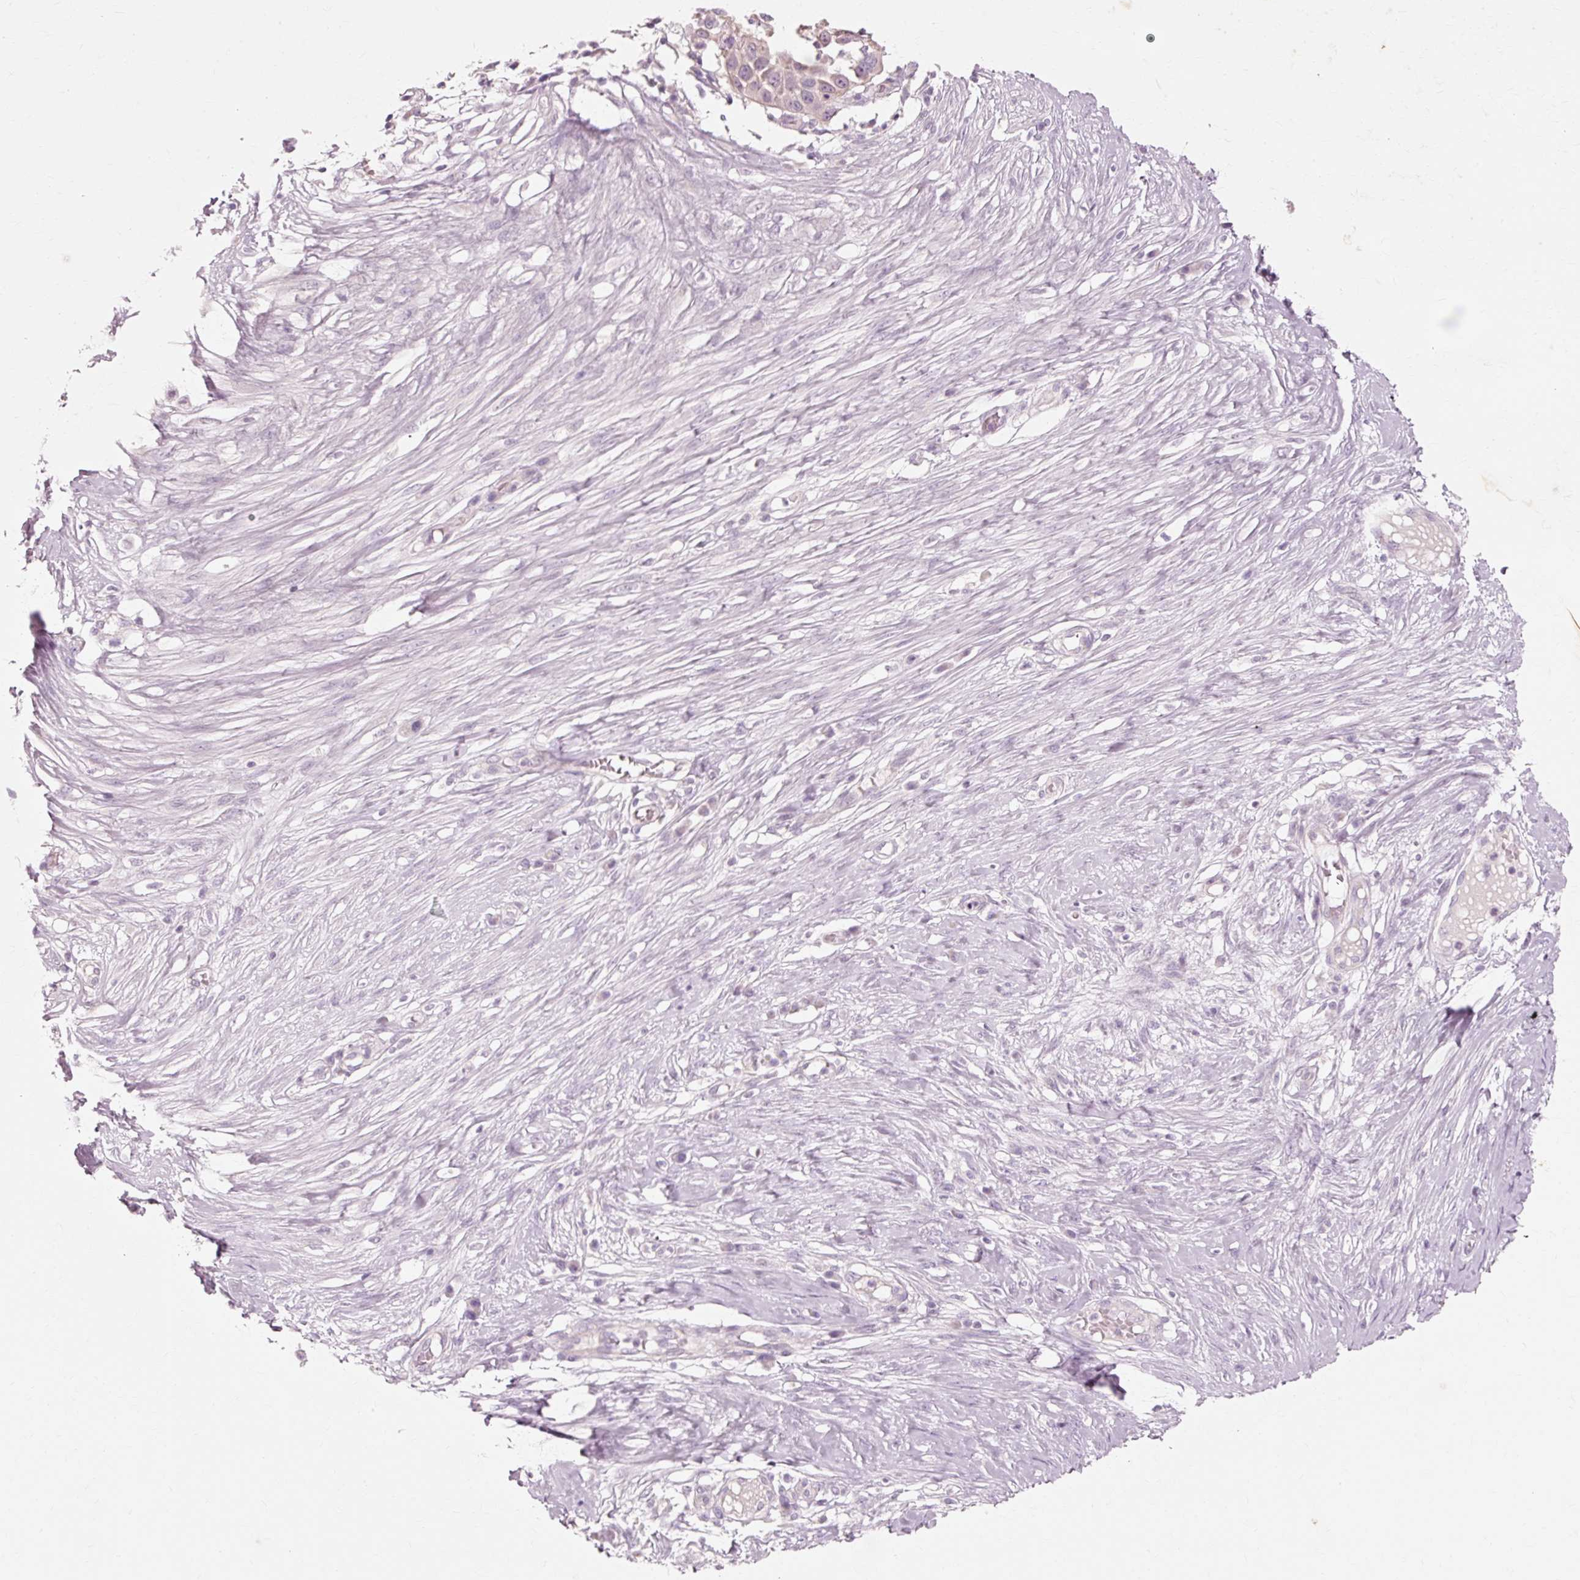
{"staining": {"intensity": "negative", "quantity": "none", "location": "none"}, "tissue": "skin cancer", "cell_type": "Tumor cells", "image_type": "cancer", "snomed": [{"axis": "morphology", "description": "Squamous cell carcinoma, NOS"}, {"axis": "topography", "description": "Skin"}], "caption": "DAB (3,3'-diaminobenzidine) immunohistochemical staining of human skin squamous cell carcinoma displays no significant staining in tumor cells.", "gene": "TRIM73", "patient": {"sex": "female", "age": 44}}